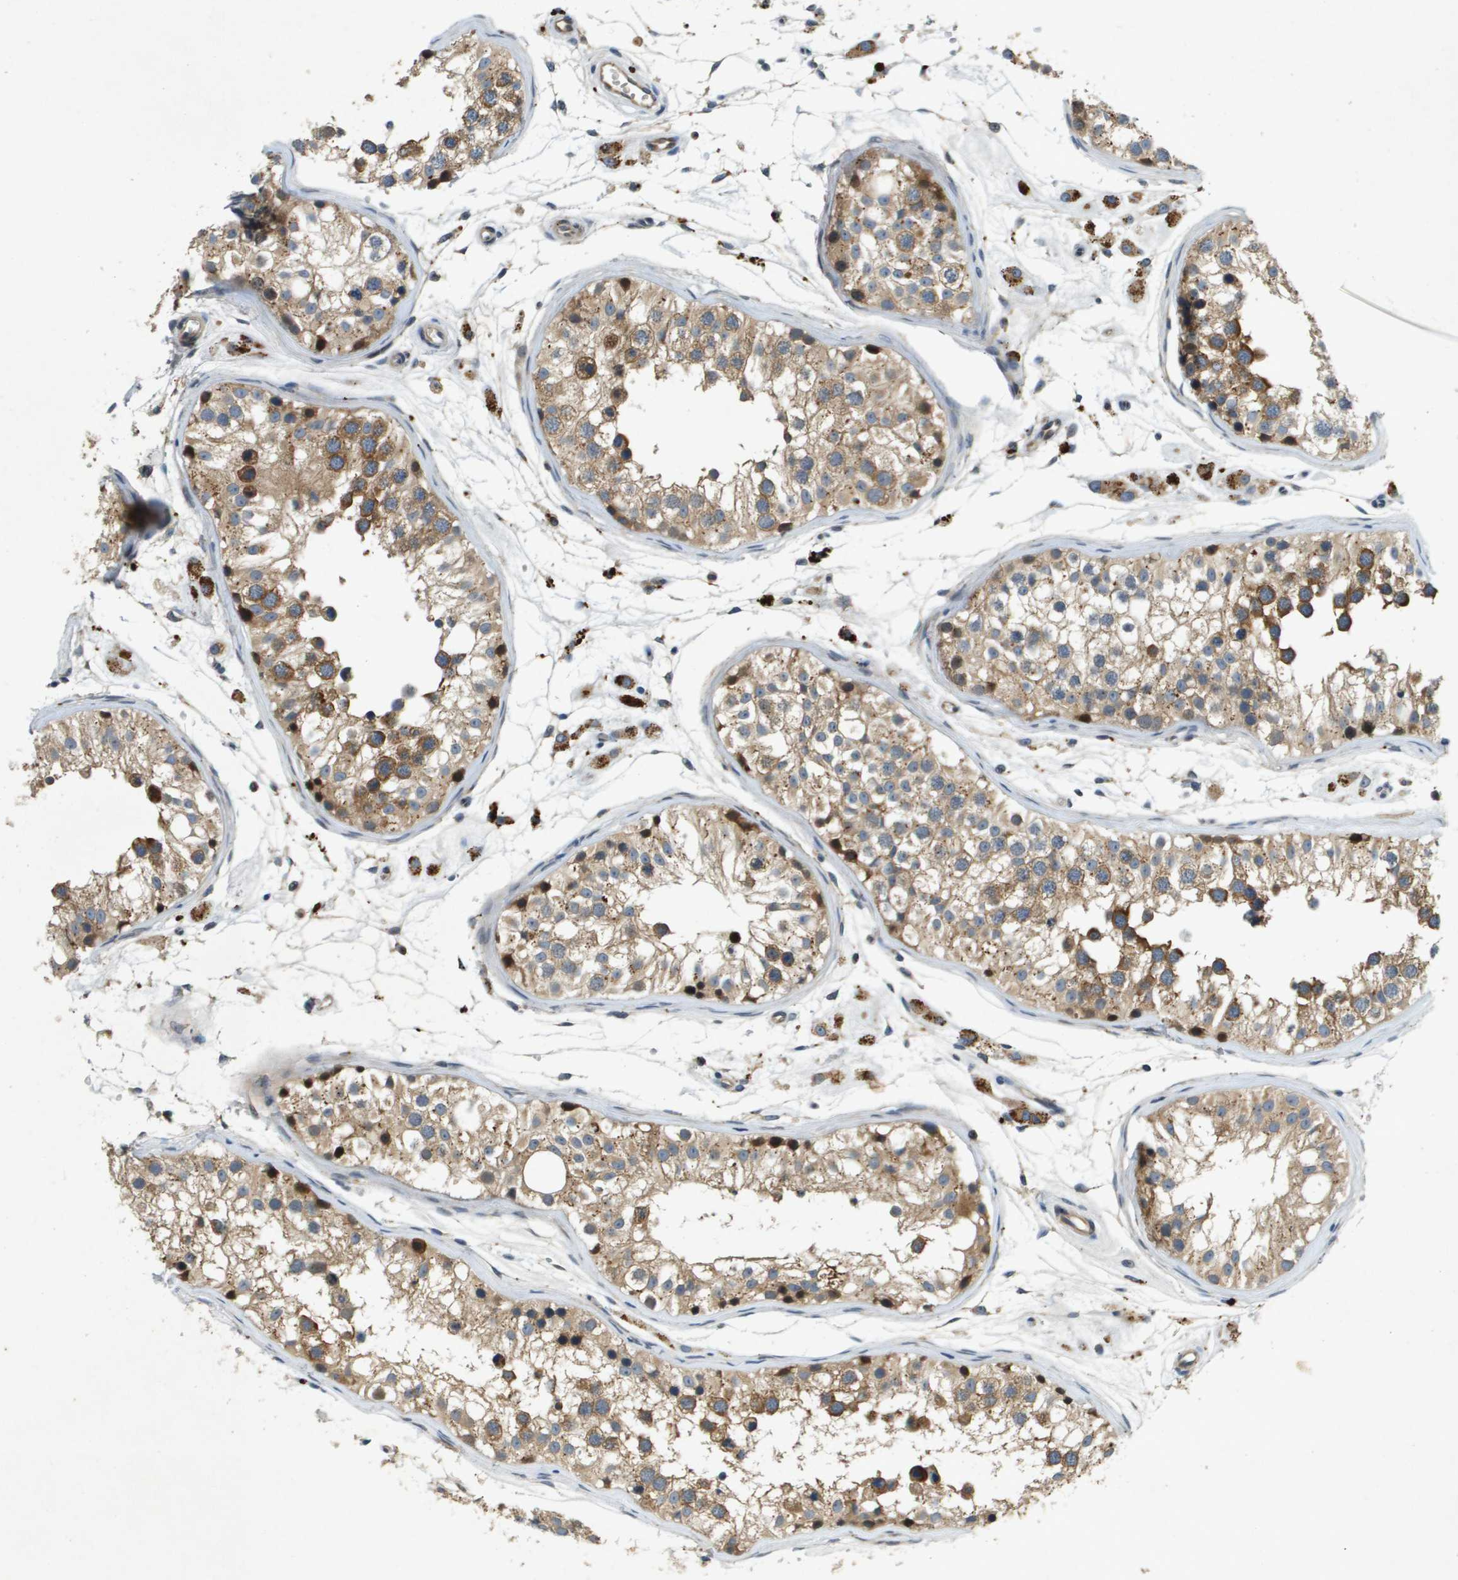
{"staining": {"intensity": "moderate", "quantity": ">75%", "location": "cytoplasmic/membranous"}, "tissue": "testis", "cell_type": "Cells in seminiferous ducts", "image_type": "normal", "snomed": [{"axis": "morphology", "description": "Normal tissue, NOS"}, {"axis": "morphology", "description": "Adenocarcinoma, metastatic, NOS"}, {"axis": "topography", "description": "Testis"}], "caption": "High-magnification brightfield microscopy of benign testis stained with DAB (brown) and counterstained with hematoxylin (blue). cells in seminiferous ducts exhibit moderate cytoplasmic/membranous expression is identified in about>75% of cells.", "gene": "PGAP3", "patient": {"sex": "male", "age": 26}}